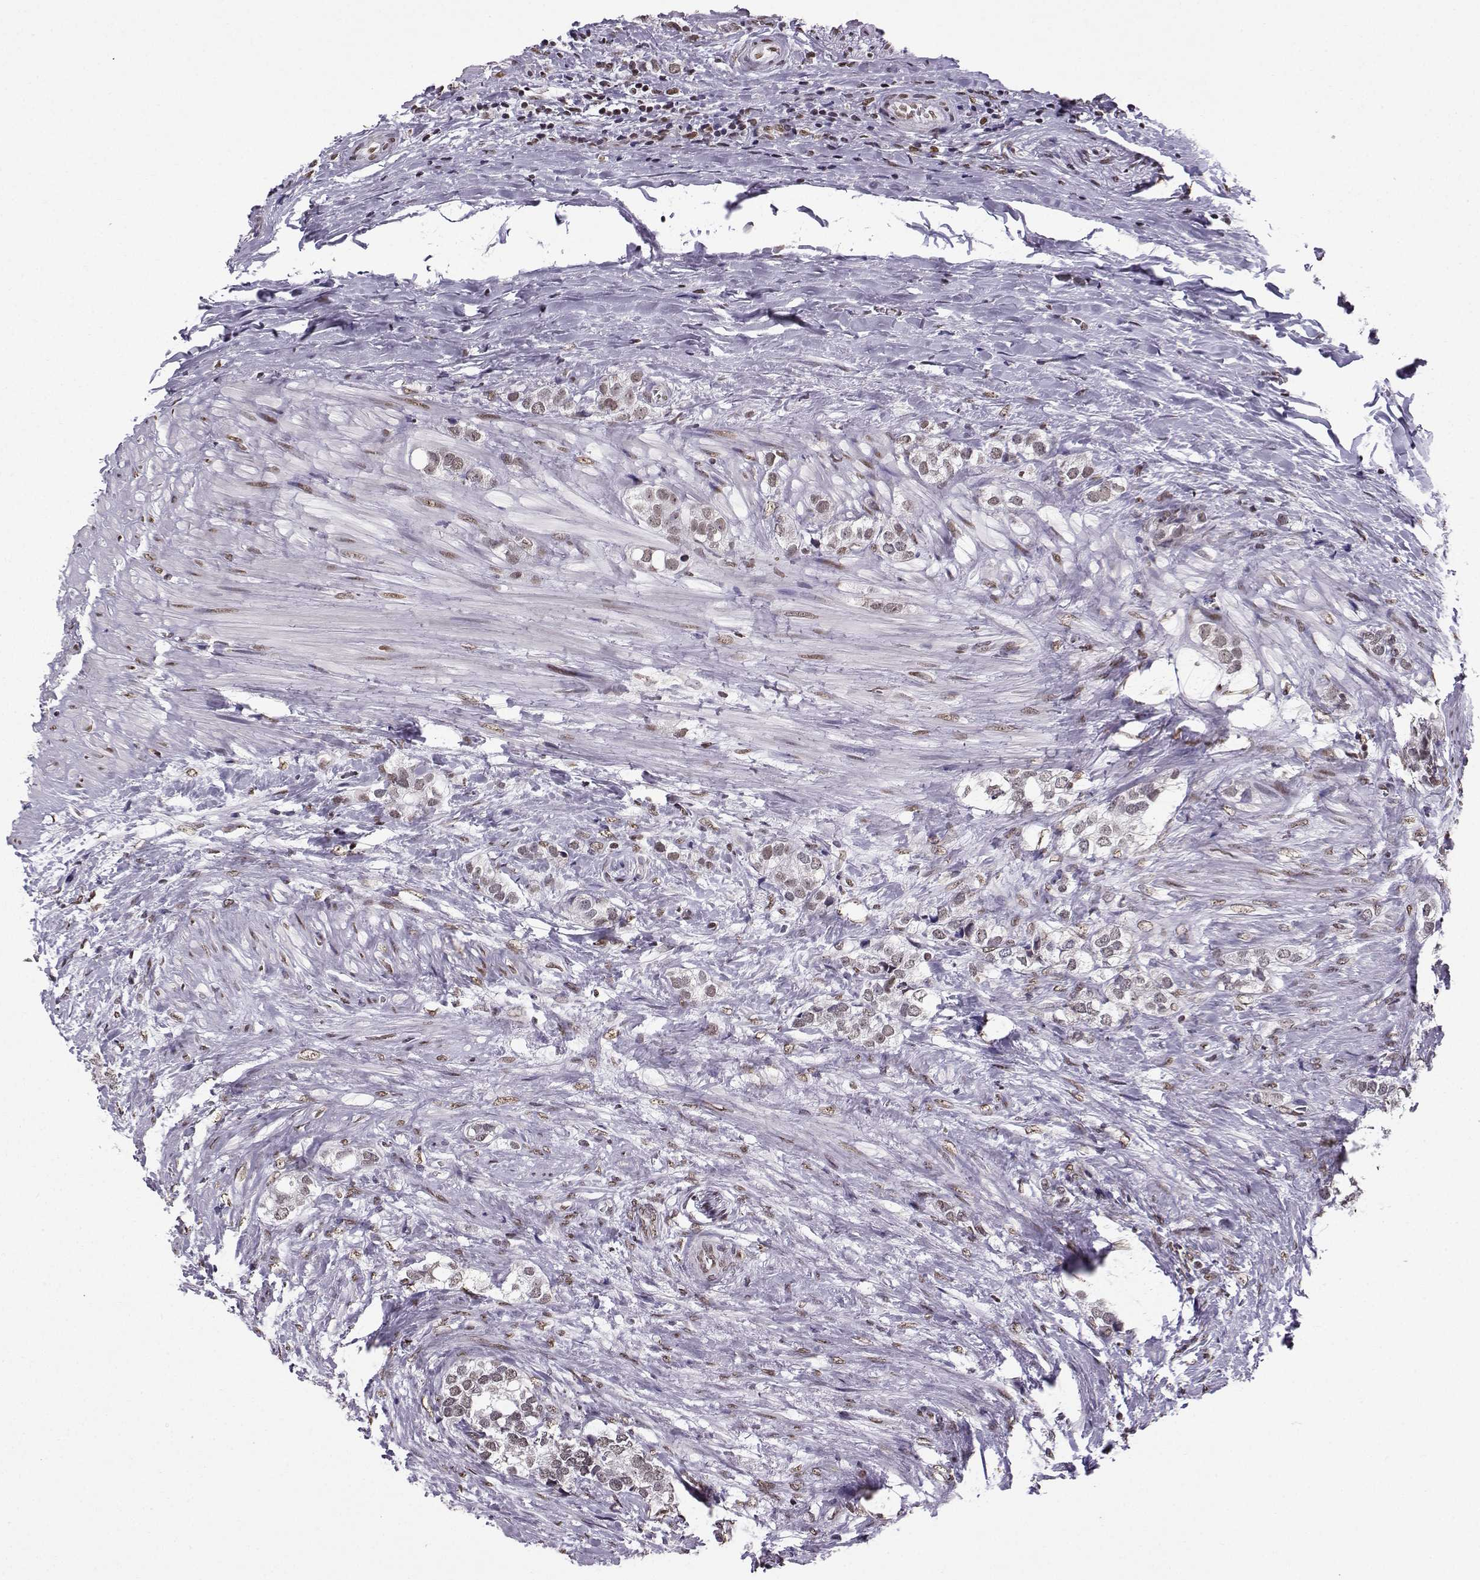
{"staining": {"intensity": "negative", "quantity": "none", "location": "none"}, "tissue": "prostate cancer", "cell_type": "Tumor cells", "image_type": "cancer", "snomed": [{"axis": "morphology", "description": "Adenocarcinoma, NOS"}, {"axis": "topography", "description": "Prostate and seminal vesicle, NOS"}], "caption": "A high-resolution photomicrograph shows IHC staining of prostate cancer (adenocarcinoma), which displays no significant positivity in tumor cells.", "gene": "EZH1", "patient": {"sex": "male", "age": 63}}